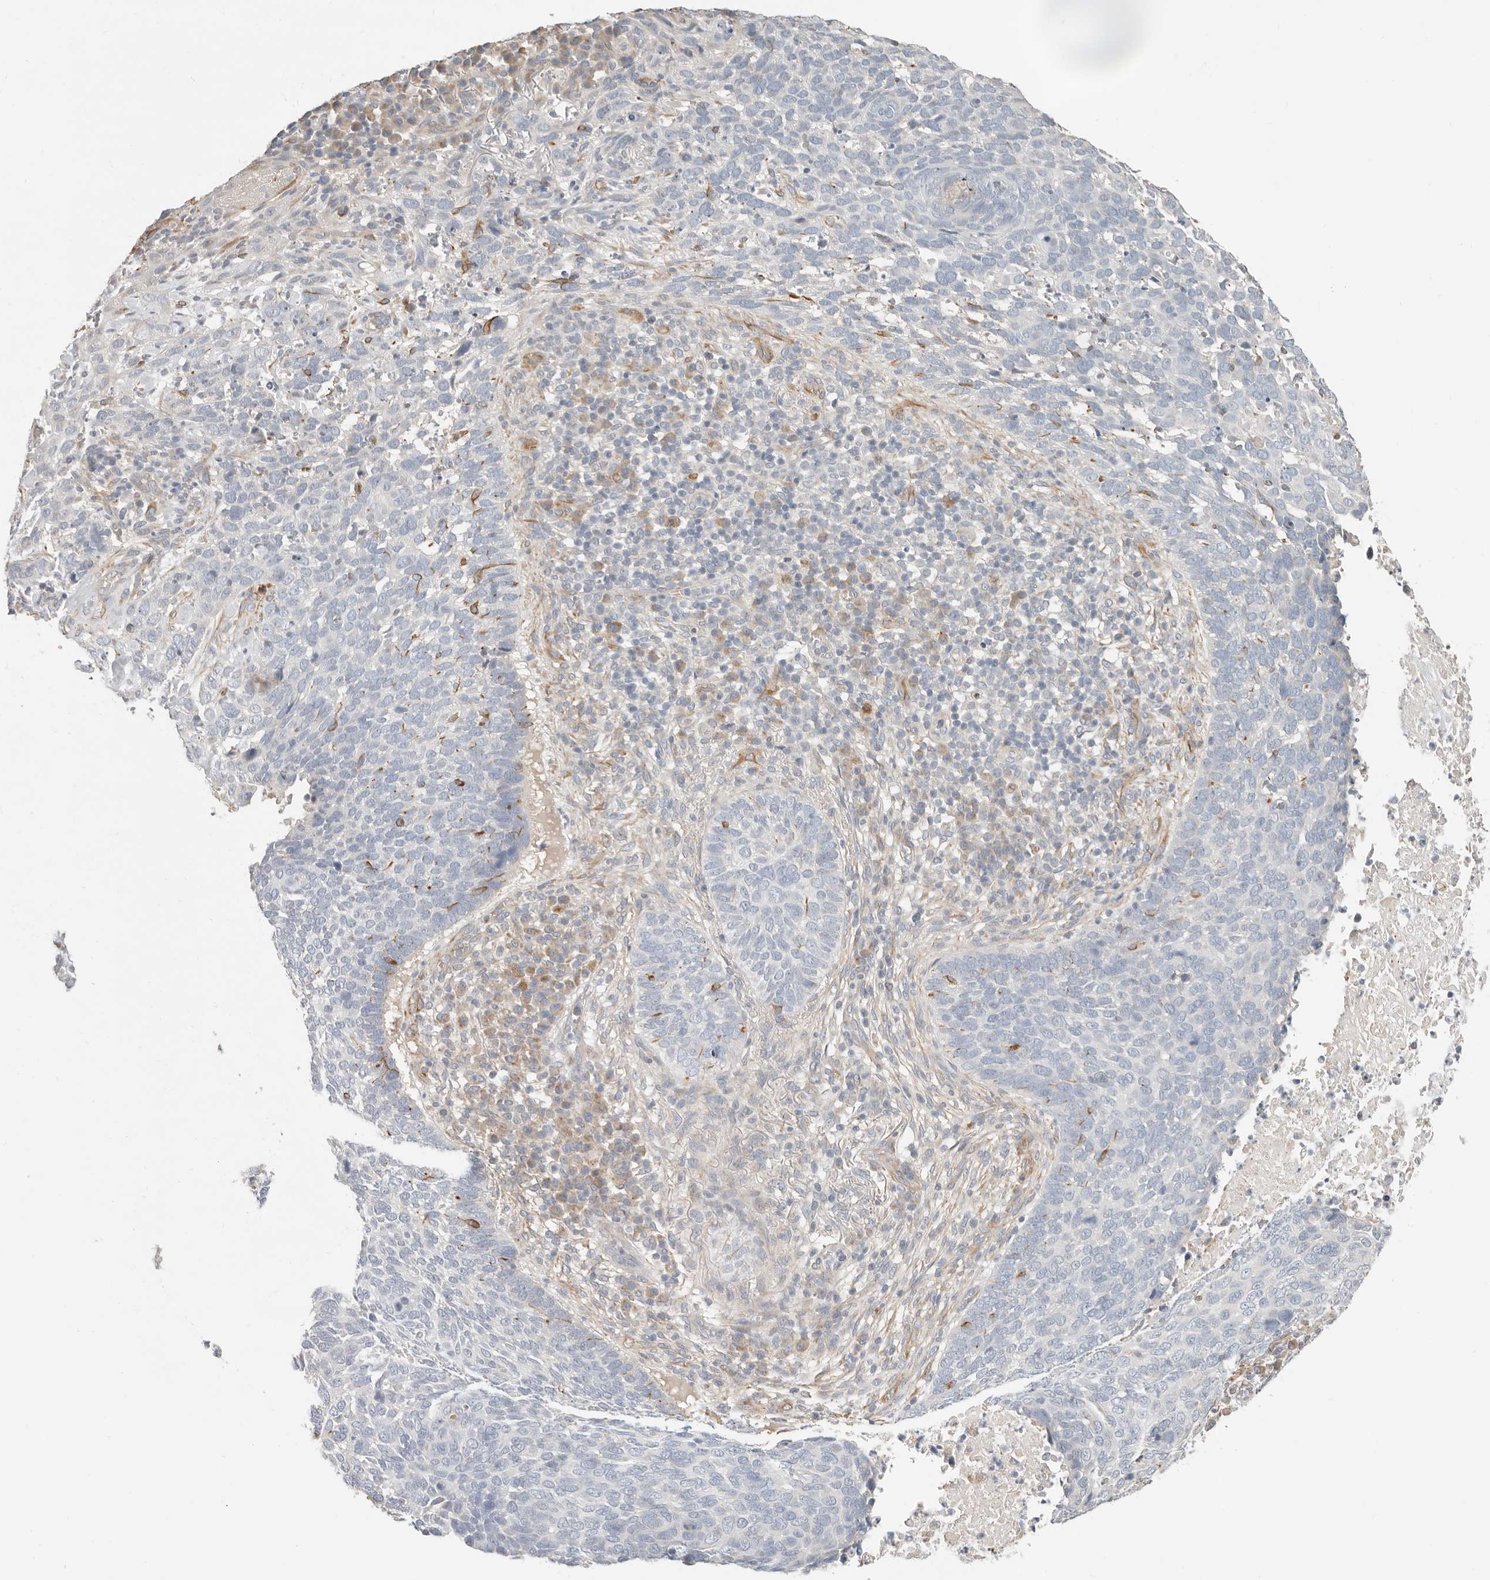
{"staining": {"intensity": "negative", "quantity": "none", "location": "none"}, "tissue": "skin cancer", "cell_type": "Tumor cells", "image_type": "cancer", "snomed": [{"axis": "morphology", "description": "Basal cell carcinoma"}, {"axis": "topography", "description": "Skin"}], "caption": "Immunohistochemical staining of skin cancer reveals no significant expression in tumor cells. (DAB (3,3'-diaminobenzidine) IHC with hematoxylin counter stain).", "gene": "SPRING1", "patient": {"sex": "female", "age": 64}}